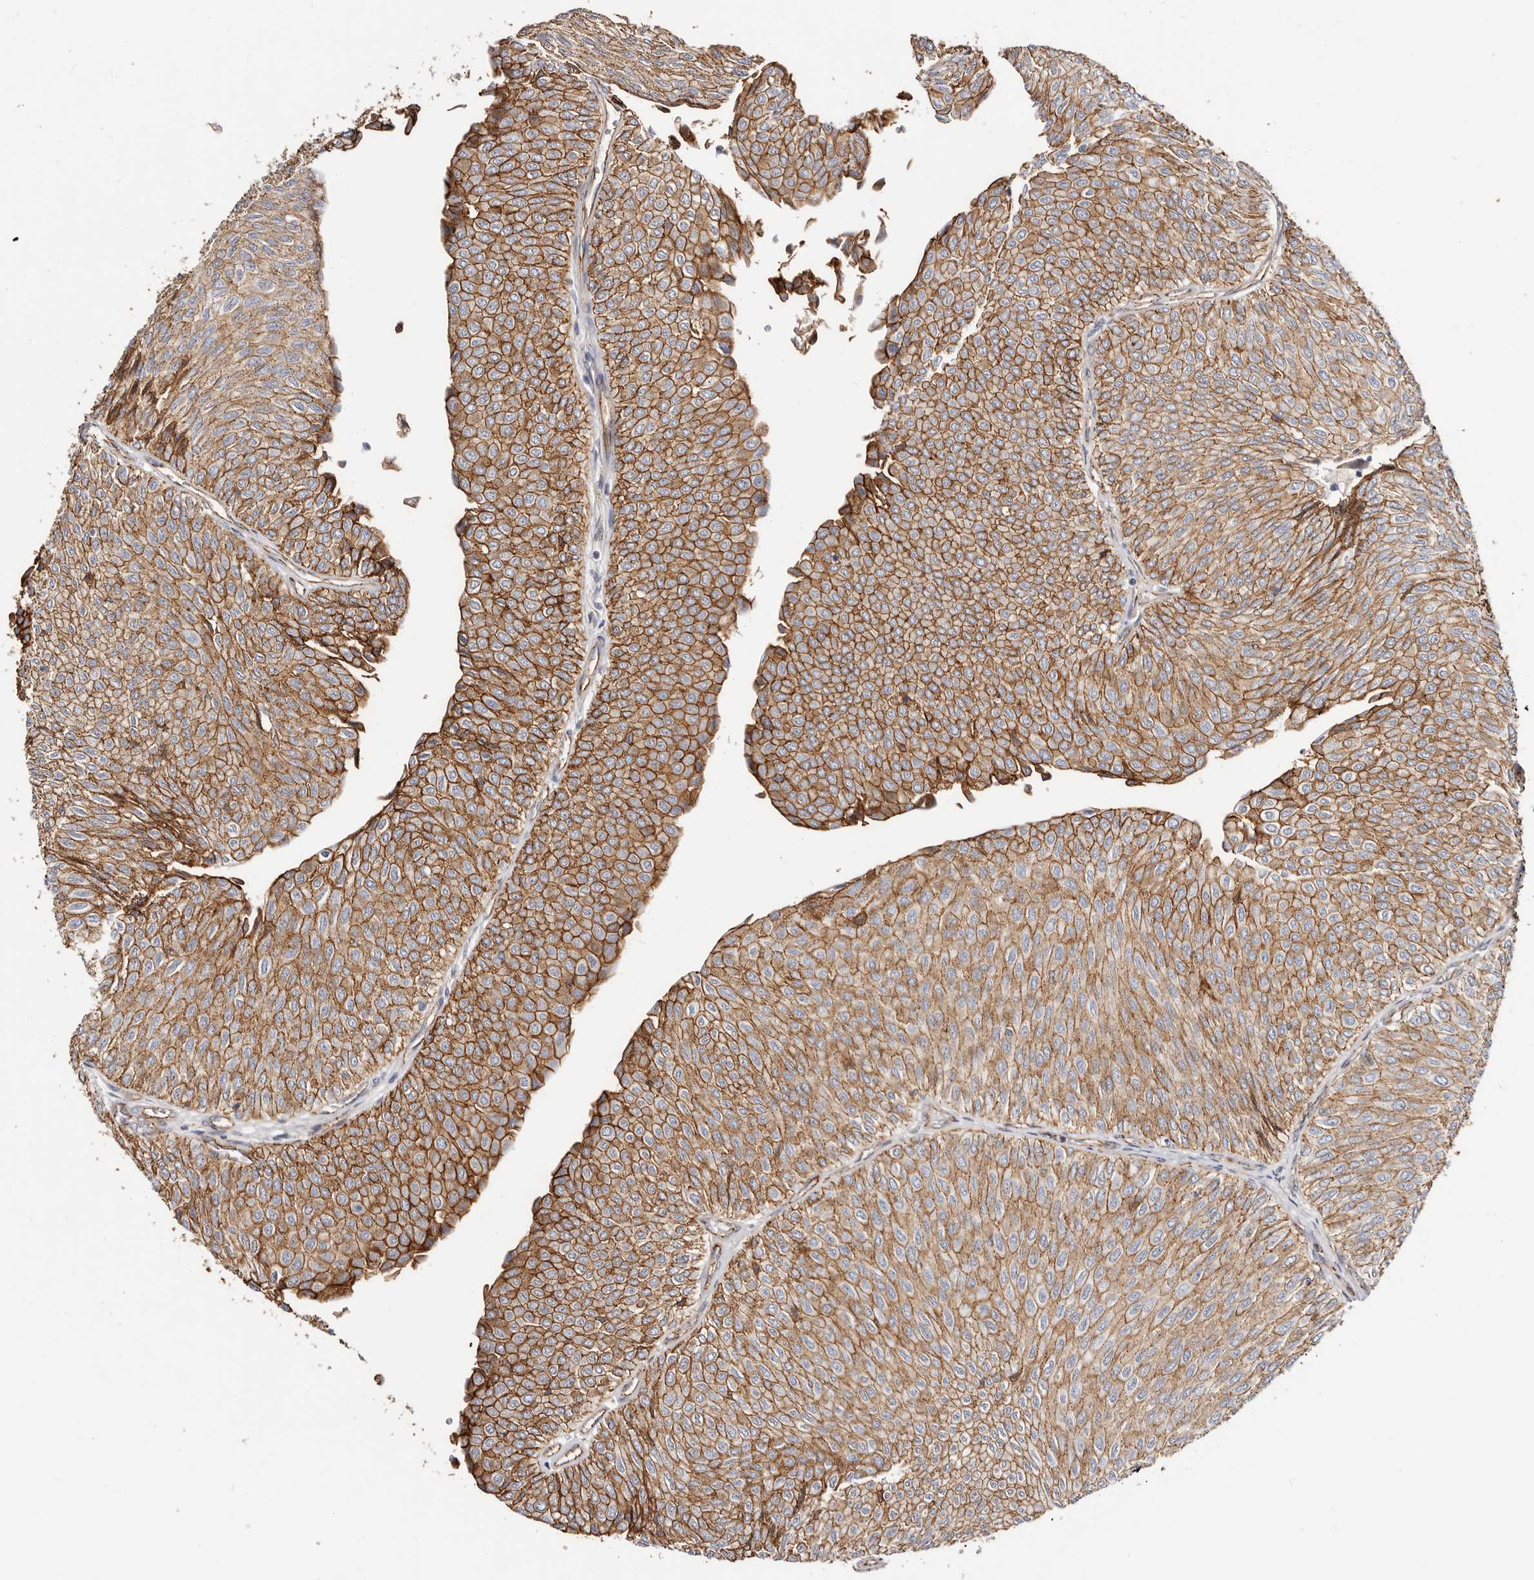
{"staining": {"intensity": "strong", "quantity": ">75%", "location": "cytoplasmic/membranous"}, "tissue": "urothelial cancer", "cell_type": "Tumor cells", "image_type": "cancer", "snomed": [{"axis": "morphology", "description": "Urothelial carcinoma, Low grade"}, {"axis": "topography", "description": "Urinary bladder"}], "caption": "DAB (3,3'-diaminobenzidine) immunohistochemical staining of urothelial cancer shows strong cytoplasmic/membranous protein expression in approximately >75% of tumor cells. Nuclei are stained in blue.", "gene": "CTNNB1", "patient": {"sex": "male", "age": 78}}